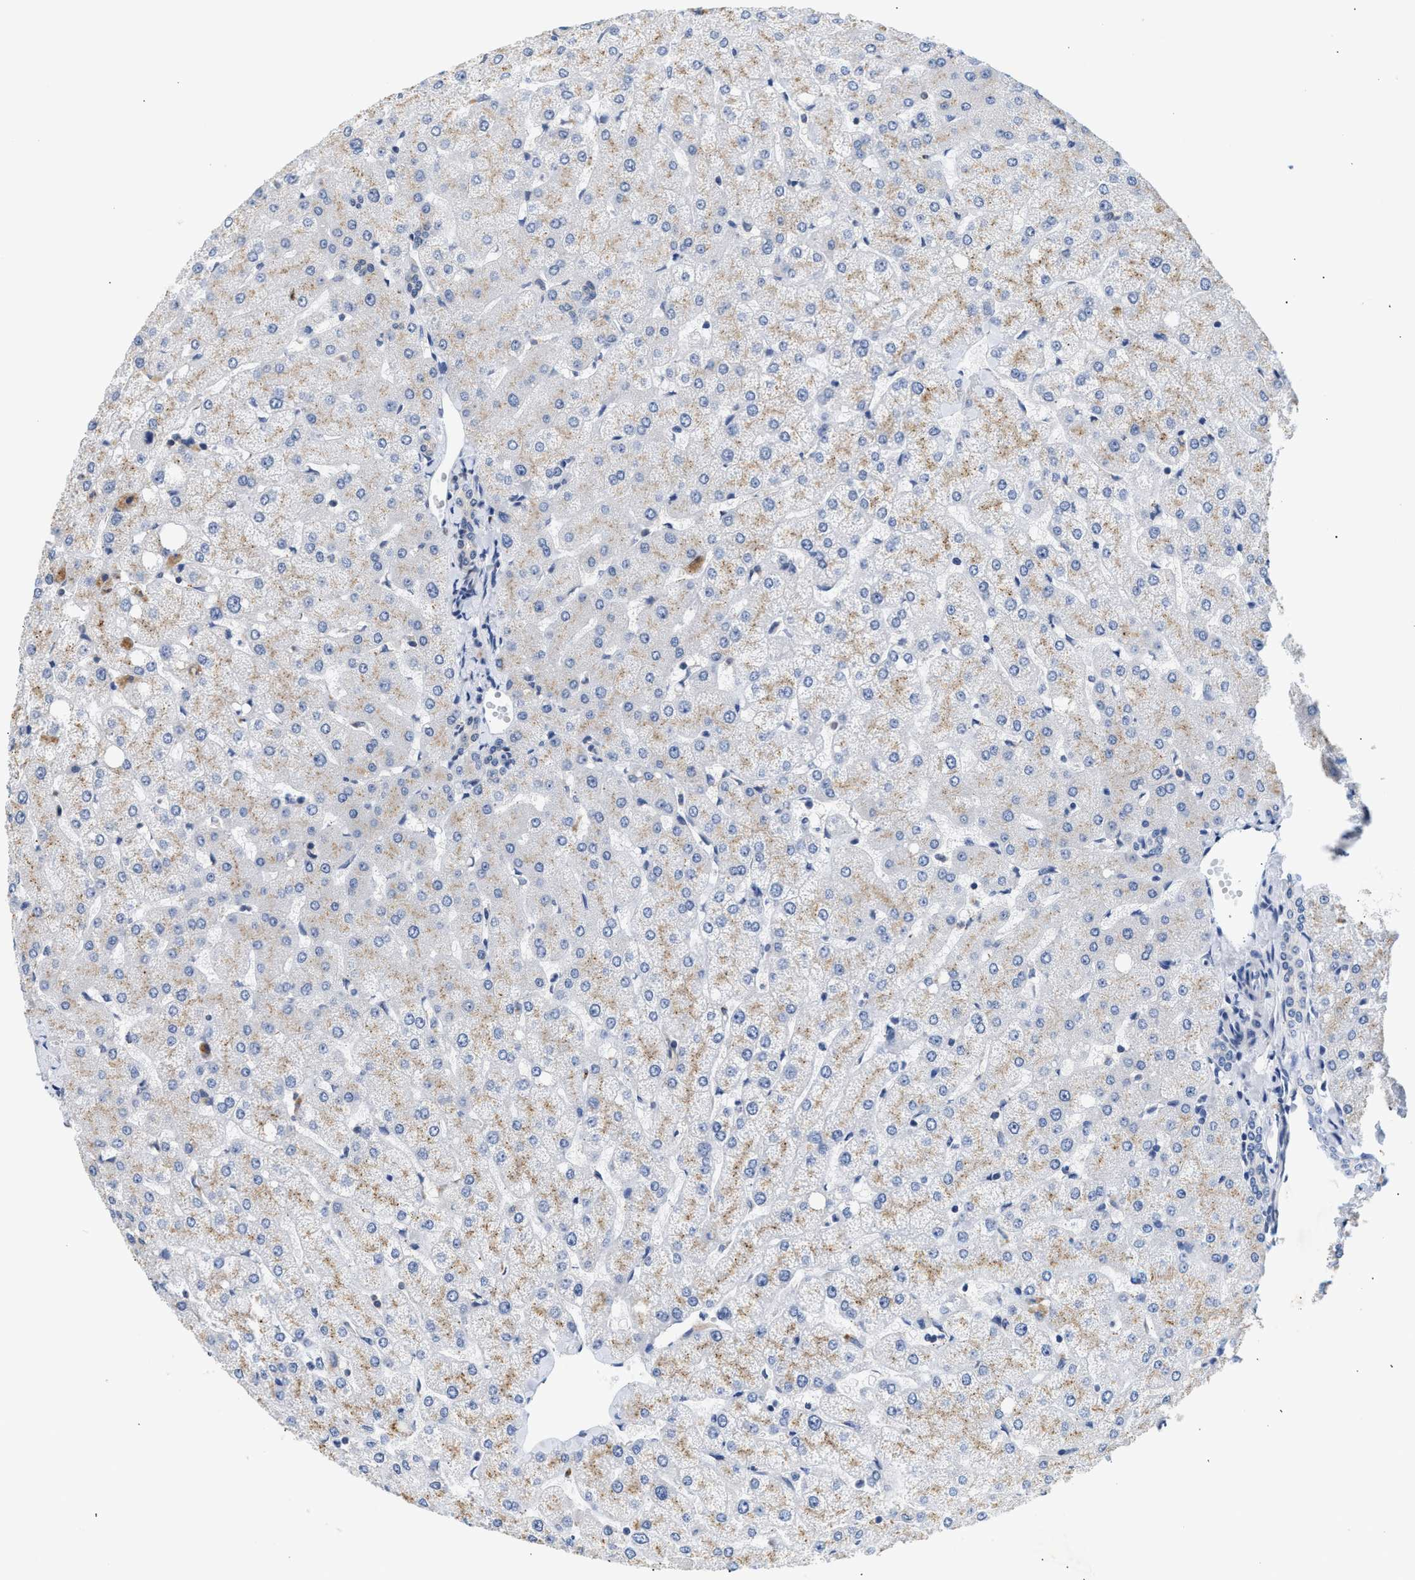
{"staining": {"intensity": "negative", "quantity": "none", "location": "none"}, "tissue": "liver", "cell_type": "Cholangiocytes", "image_type": "normal", "snomed": [{"axis": "morphology", "description": "Normal tissue, NOS"}, {"axis": "topography", "description": "Liver"}], "caption": "Cholangiocytes are negative for brown protein staining in unremarkable liver.", "gene": "PPM1L", "patient": {"sex": "female", "age": 54}}